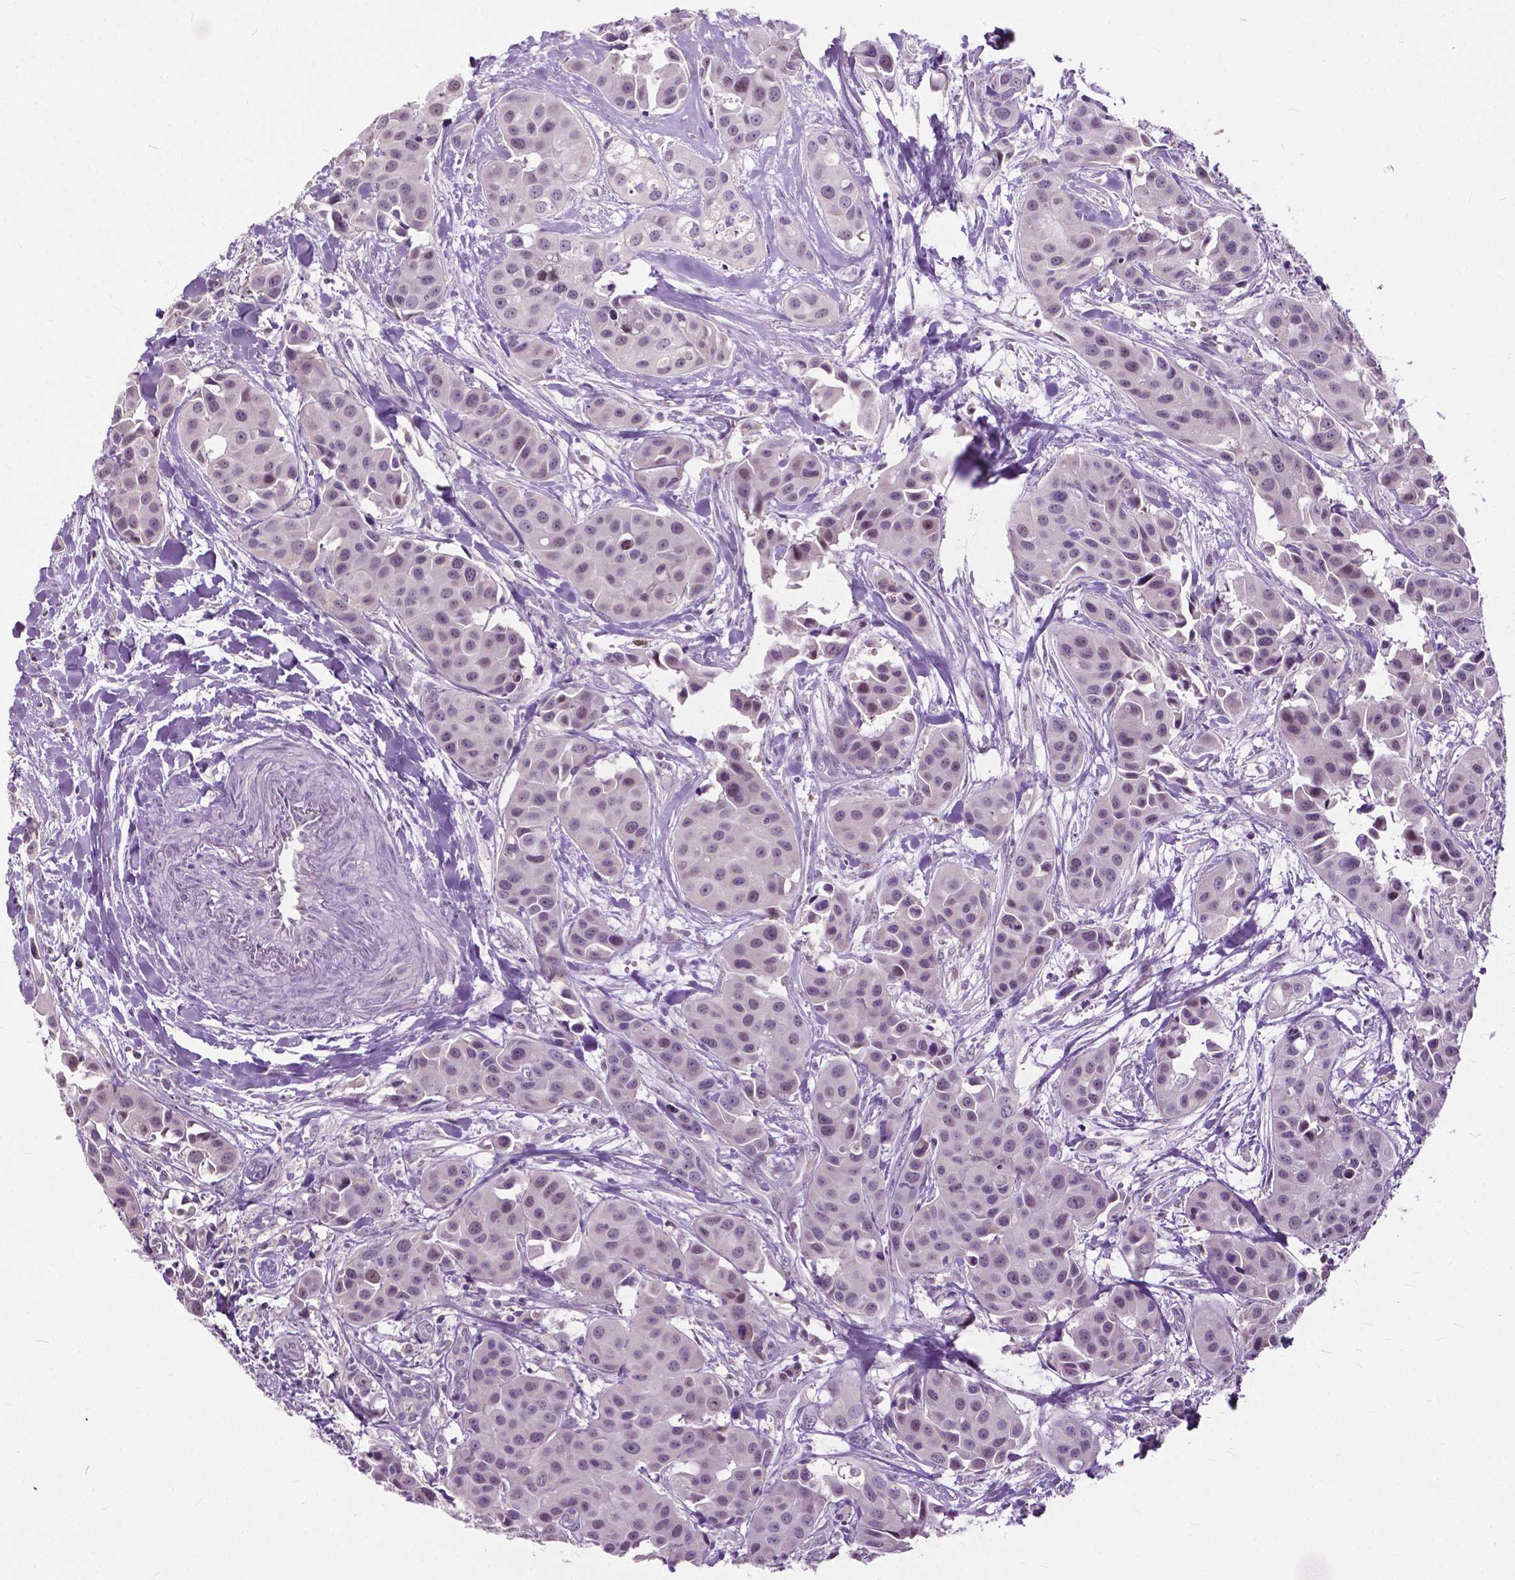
{"staining": {"intensity": "weak", "quantity": "<25%", "location": "nuclear"}, "tissue": "head and neck cancer", "cell_type": "Tumor cells", "image_type": "cancer", "snomed": [{"axis": "morphology", "description": "Adenocarcinoma, NOS"}, {"axis": "topography", "description": "Head-Neck"}], "caption": "IHC photomicrograph of neoplastic tissue: human adenocarcinoma (head and neck) stained with DAB (3,3'-diaminobenzidine) displays no significant protein staining in tumor cells.", "gene": "TTC9B", "patient": {"sex": "male", "age": 76}}